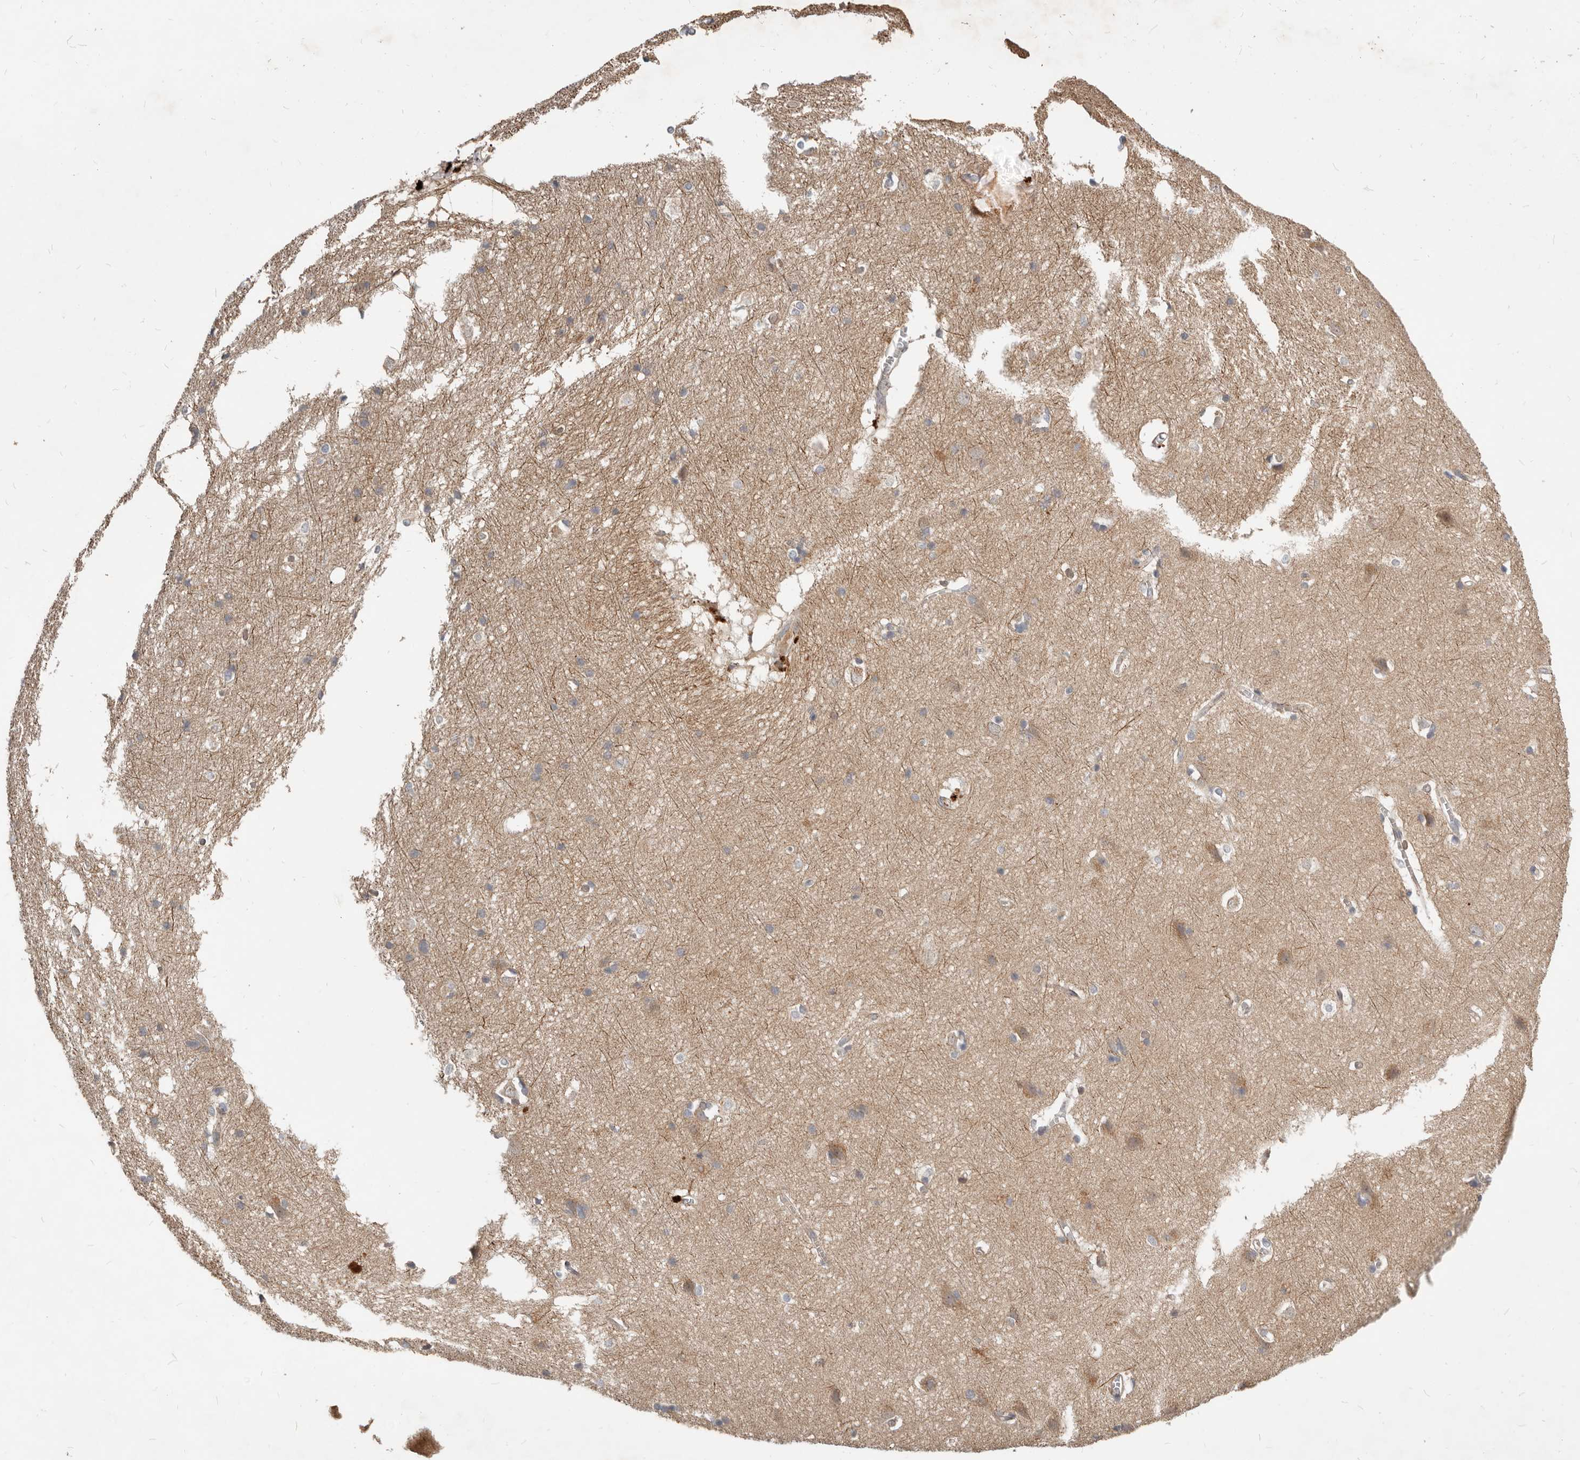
{"staining": {"intensity": "negative", "quantity": "none", "location": "none"}, "tissue": "cerebral cortex", "cell_type": "Endothelial cells", "image_type": "normal", "snomed": [{"axis": "morphology", "description": "Normal tissue, NOS"}, {"axis": "topography", "description": "Cerebral cortex"}], "caption": "Micrograph shows no protein positivity in endothelial cells of unremarkable cerebral cortex.", "gene": "NPY4R2", "patient": {"sex": "male", "age": 54}}